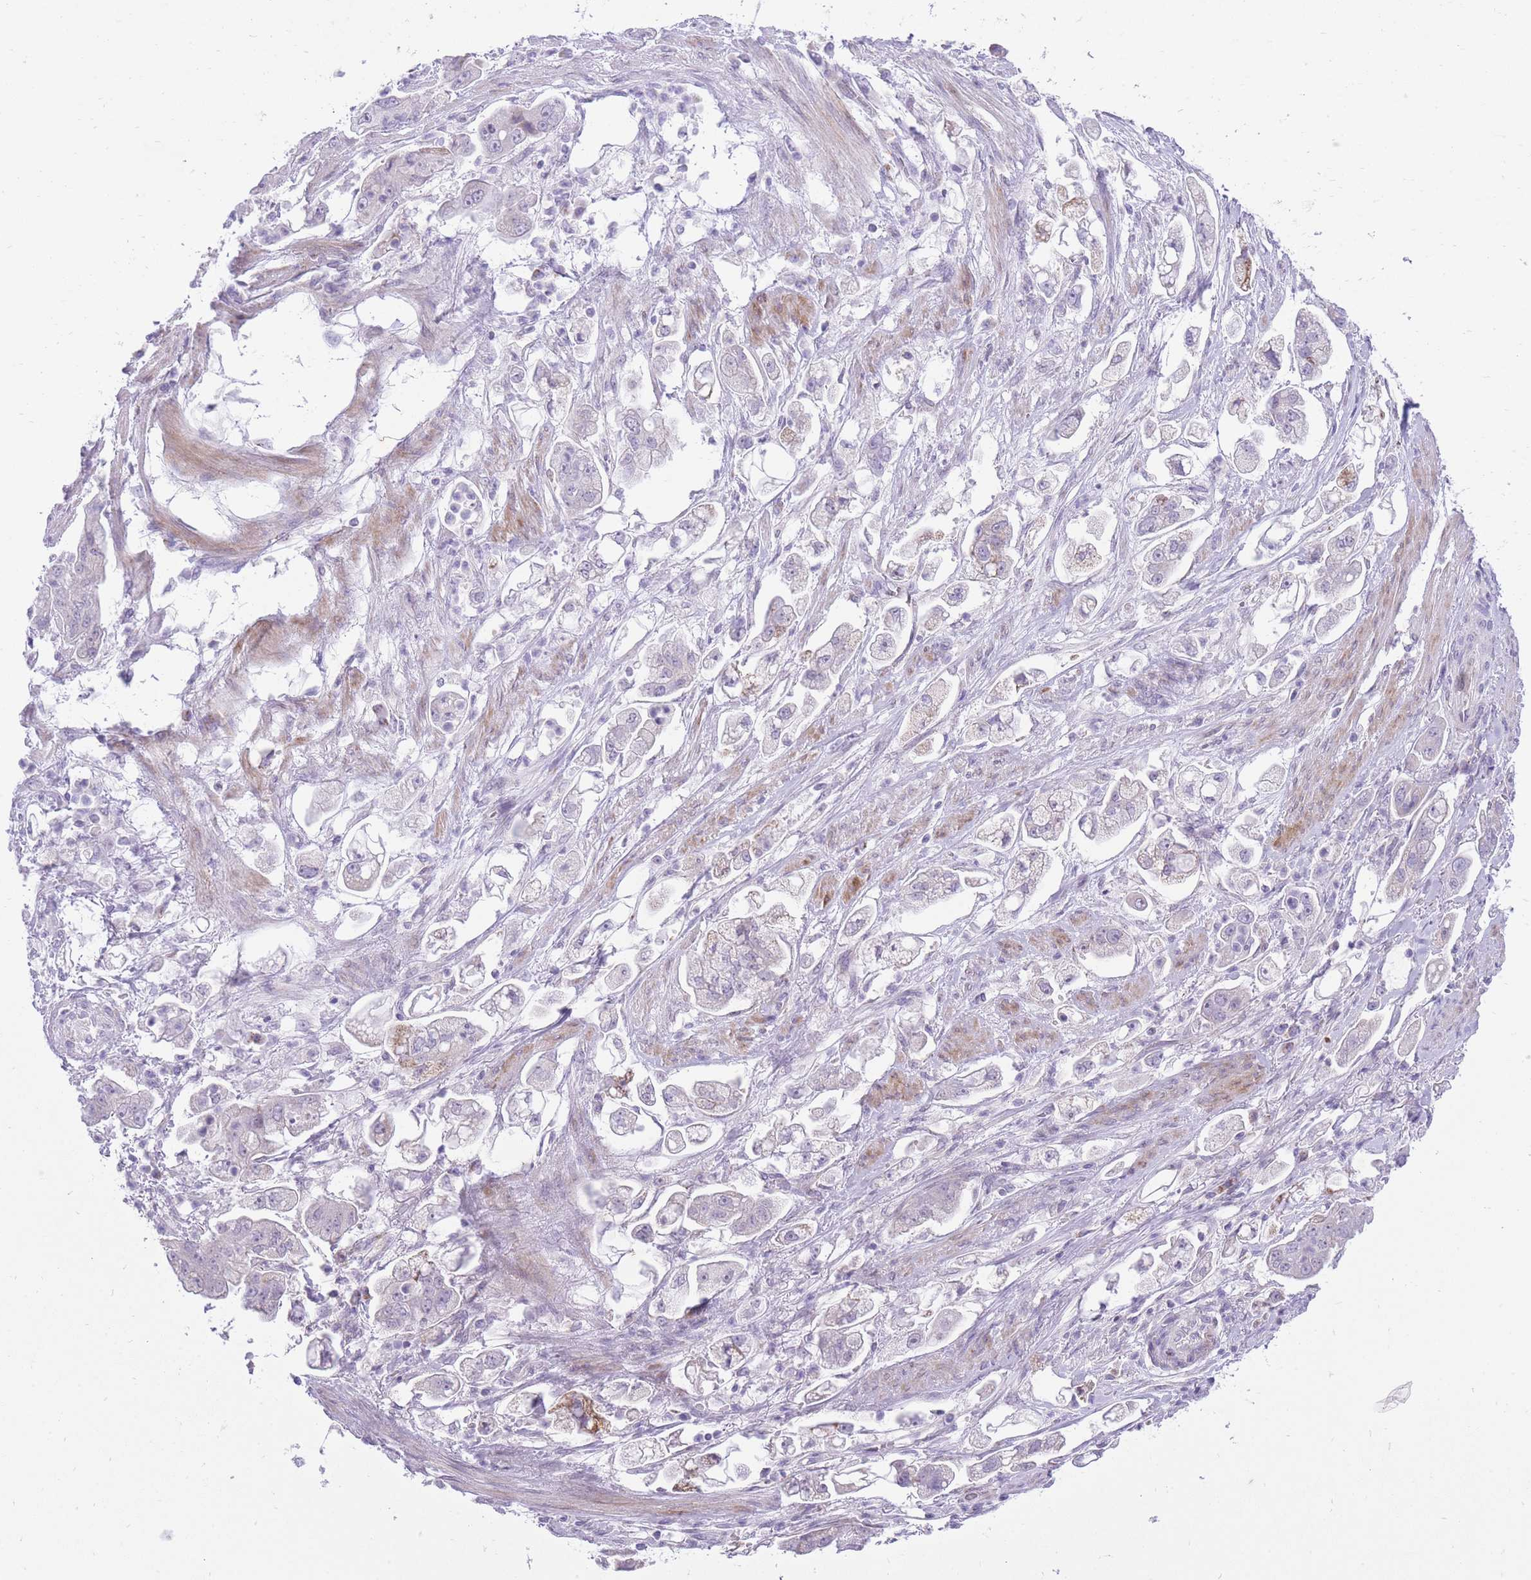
{"staining": {"intensity": "negative", "quantity": "none", "location": "none"}, "tissue": "stomach cancer", "cell_type": "Tumor cells", "image_type": "cancer", "snomed": [{"axis": "morphology", "description": "Adenocarcinoma, NOS"}, {"axis": "topography", "description": "Stomach"}], "caption": "A histopathology image of stomach cancer stained for a protein demonstrates no brown staining in tumor cells. (Brightfield microscopy of DAB immunohistochemistry (IHC) at high magnification).", "gene": "DENND2D", "patient": {"sex": "male", "age": 62}}